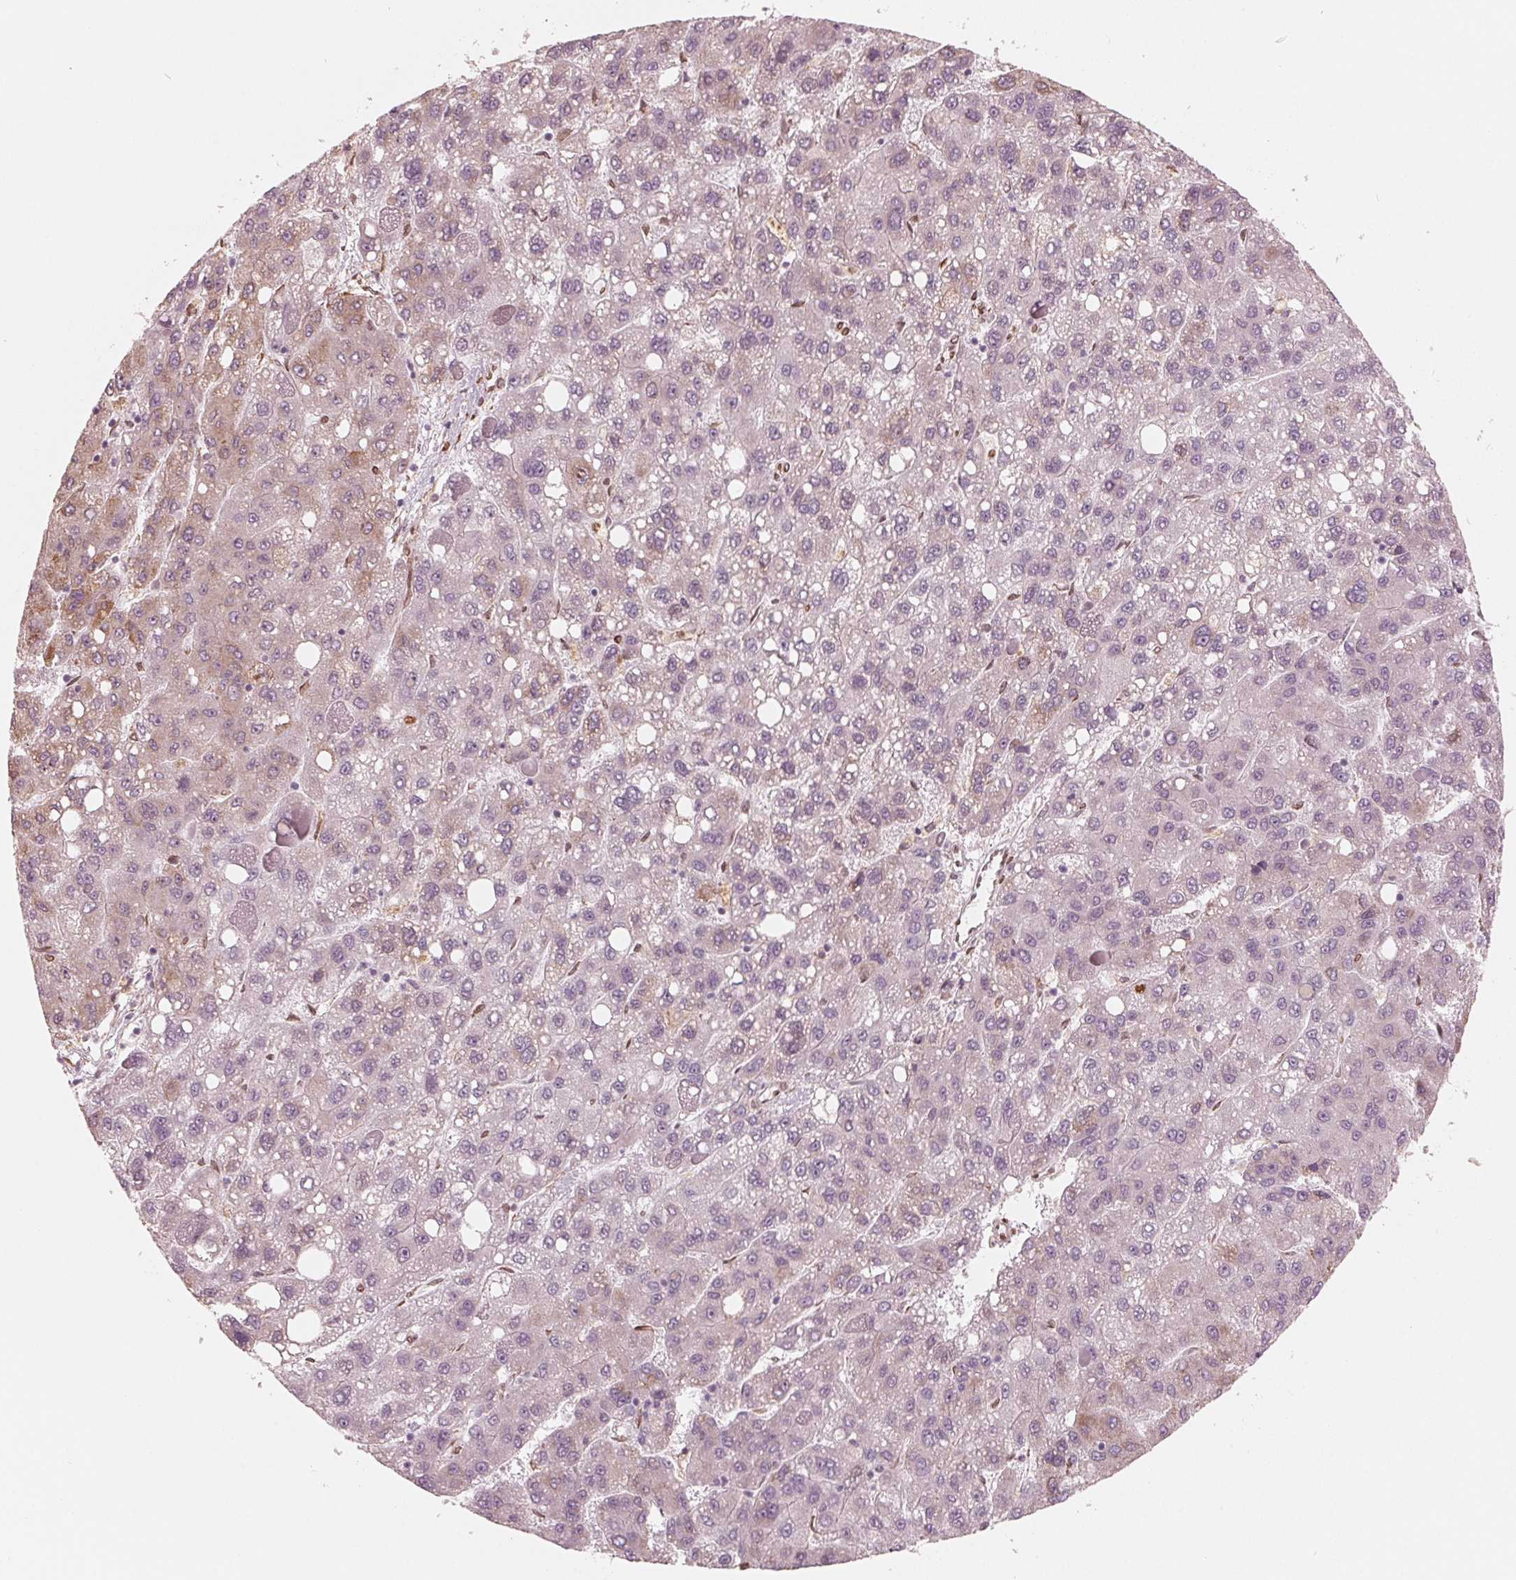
{"staining": {"intensity": "weak", "quantity": "25%-75%", "location": "cytoplasmic/membranous"}, "tissue": "liver cancer", "cell_type": "Tumor cells", "image_type": "cancer", "snomed": [{"axis": "morphology", "description": "Carcinoma, Hepatocellular, NOS"}, {"axis": "topography", "description": "Liver"}], "caption": "An immunohistochemistry micrograph of neoplastic tissue is shown. Protein staining in brown highlights weak cytoplasmic/membranous positivity in hepatocellular carcinoma (liver) within tumor cells.", "gene": "IKBIP", "patient": {"sex": "female", "age": 82}}